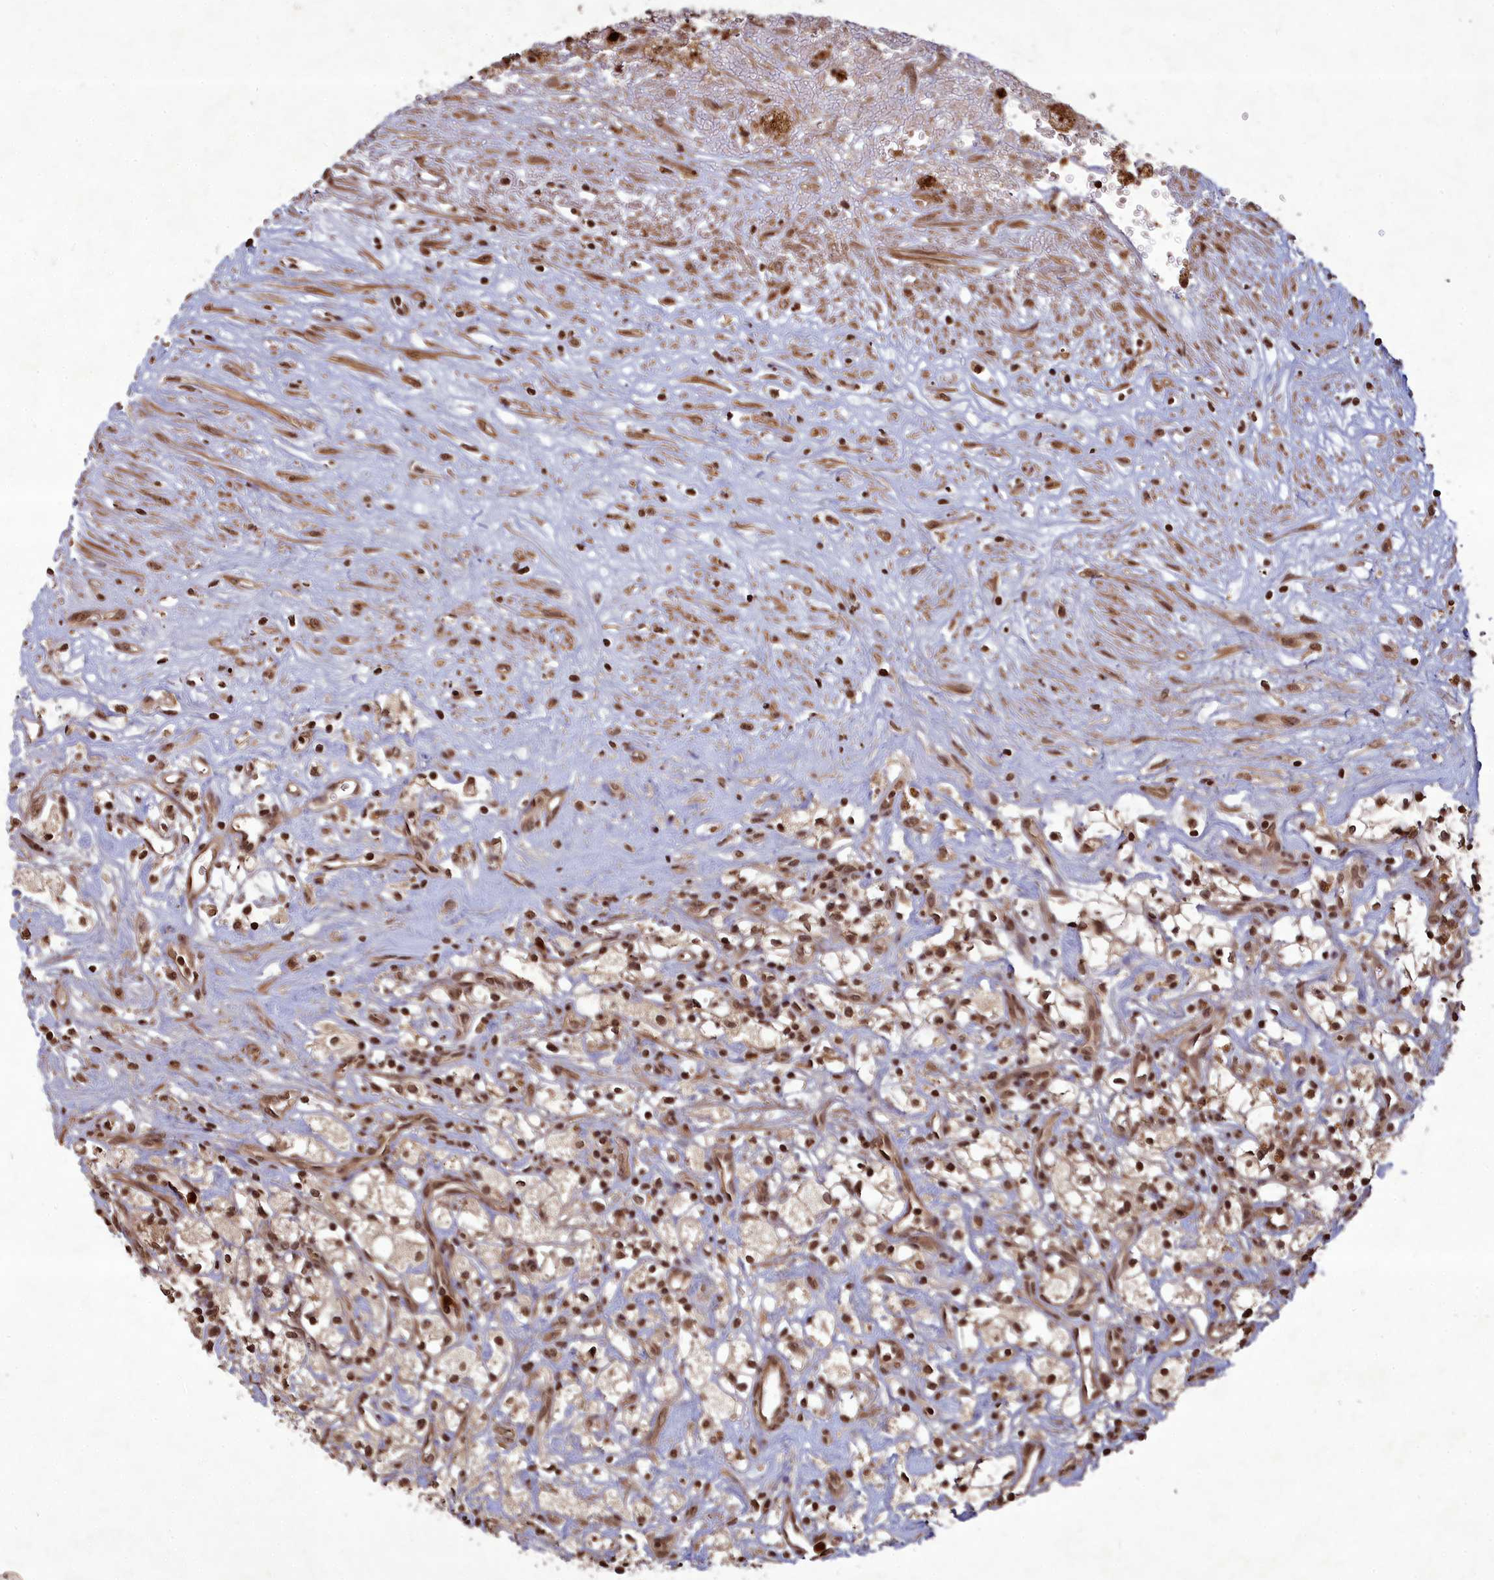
{"staining": {"intensity": "moderate", "quantity": ">75%", "location": "nuclear"}, "tissue": "renal cancer", "cell_type": "Tumor cells", "image_type": "cancer", "snomed": [{"axis": "morphology", "description": "Adenocarcinoma, NOS"}, {"axis": "topography", "description": "Kidney"}], "caption": "Human renal cancer (adenocarcinoma) stained for a protein (brown) displays moderate nuclear positive expression in about >75% of tumor cells.", "gene": "SRMS", "patient": {"sex": "male", "age": 59}}